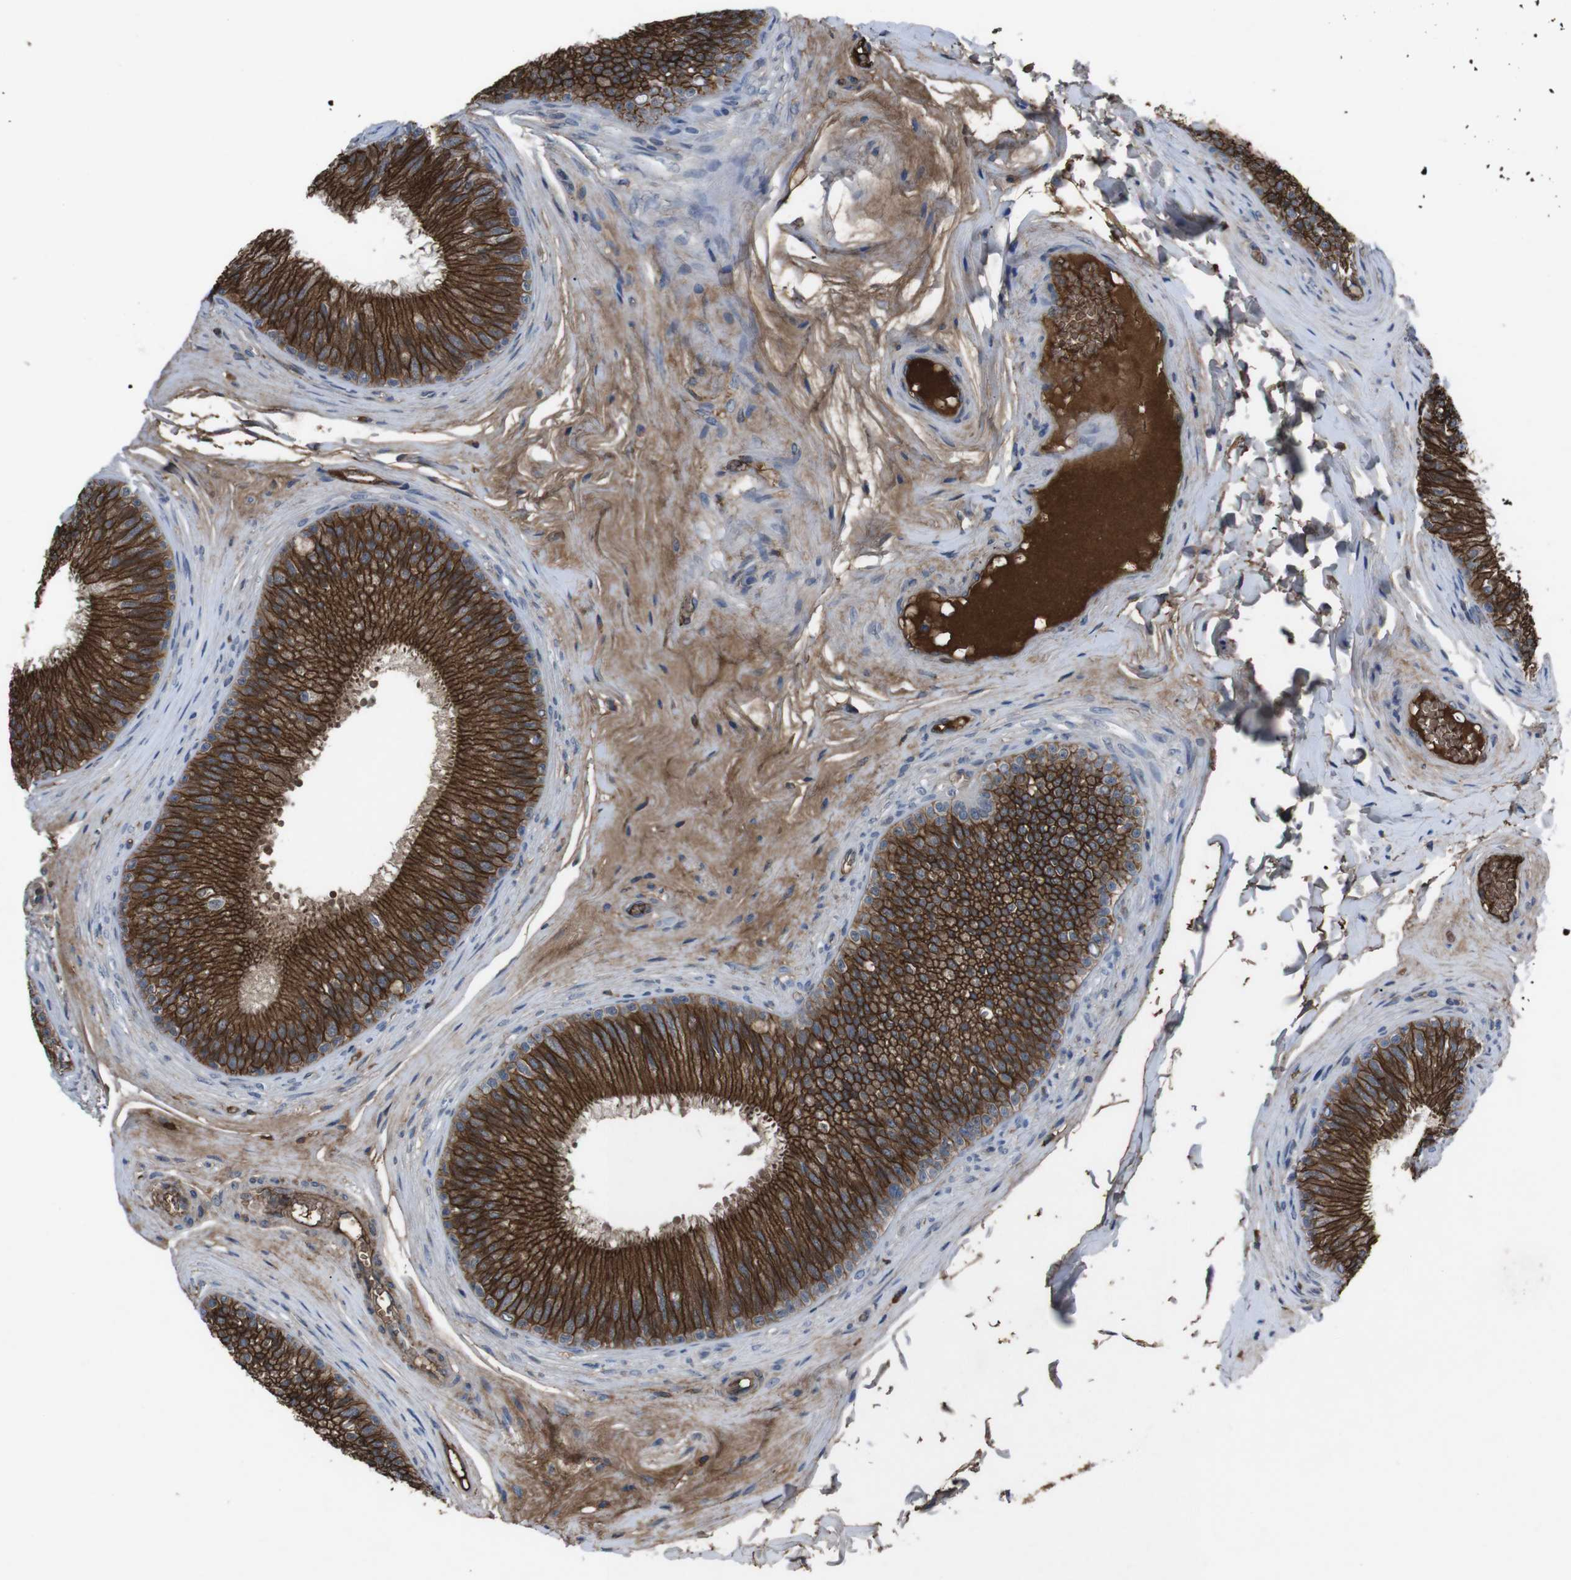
{"staining": {"intensity": "strong", "quantity": ">75%", "location": "cytoplasmic/membranous"}, "tissue": "epididymis", "cell_type": "Glandular cells", "image_type": "normal", "snomed": [{"axis": "morphology", "description": "Normal tissue, NOS"}, {"axis": "topography", "description": "Testis"}, {"axis": "topography", "description": "Epididymis"}], "caption": "Strong cytoplasmic/membranous protein positivity is appreciated in about >75% of glandular cells in epididymis.", "gene": "SPTB", "patient": {"sex": "male", "age": 36}}